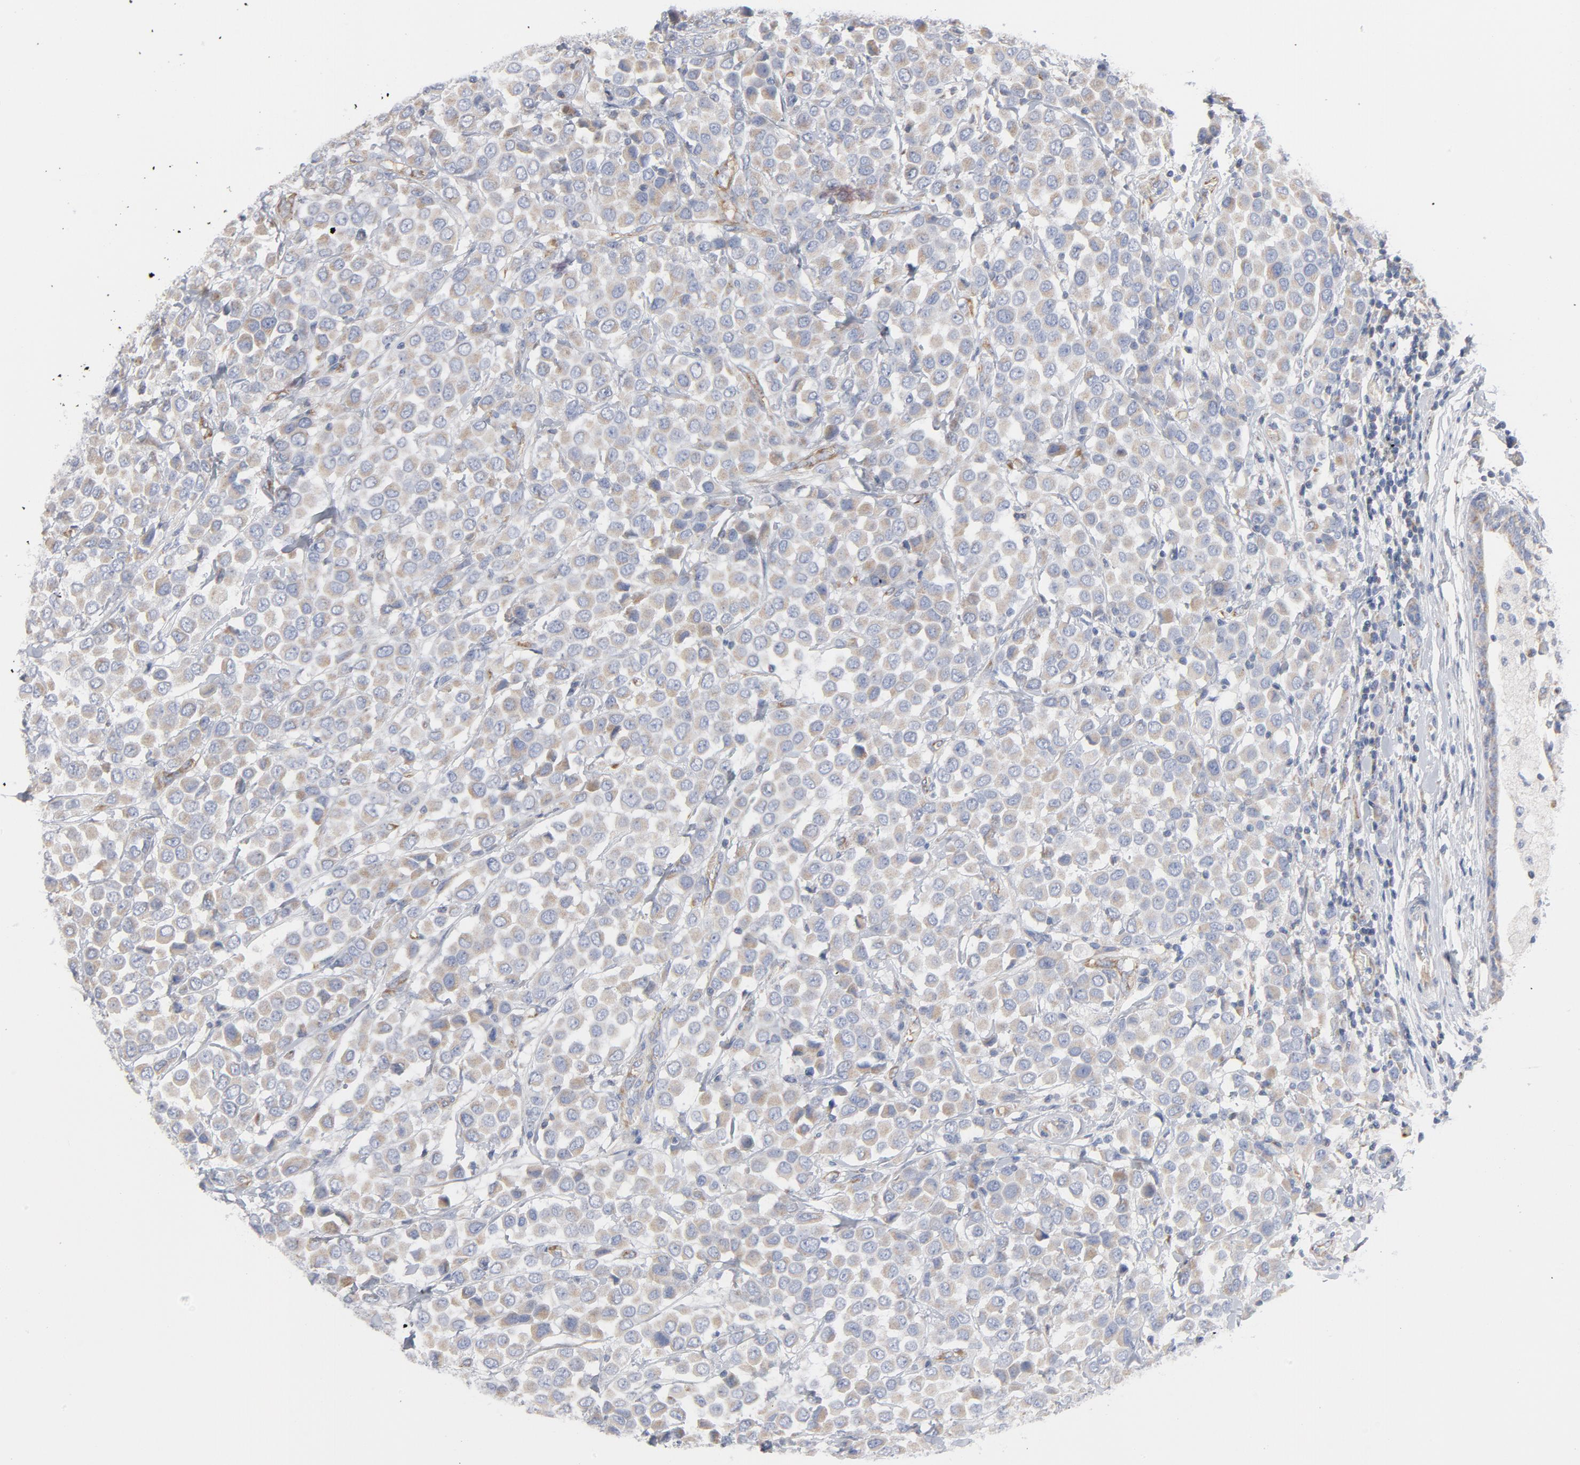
{"staining": {"intensity": "weak", "quantity": ">75%", "location": "cytoplasmic/membranous"}, "tissue": "breast cancer", "cell_type": "Tumor cells", "image_type": "cancer", "snomed": [{"axis": "morphology", "description": "Duct carcinoma"}, {"axis": "topography", "description": "Breast"}], "caption": "Breast intraductal carcinoma stained with a protein marker reveals weak staining in tumor cells.", "gene": "OXA1L", "patient": {"sex": "female", "age": 61}}